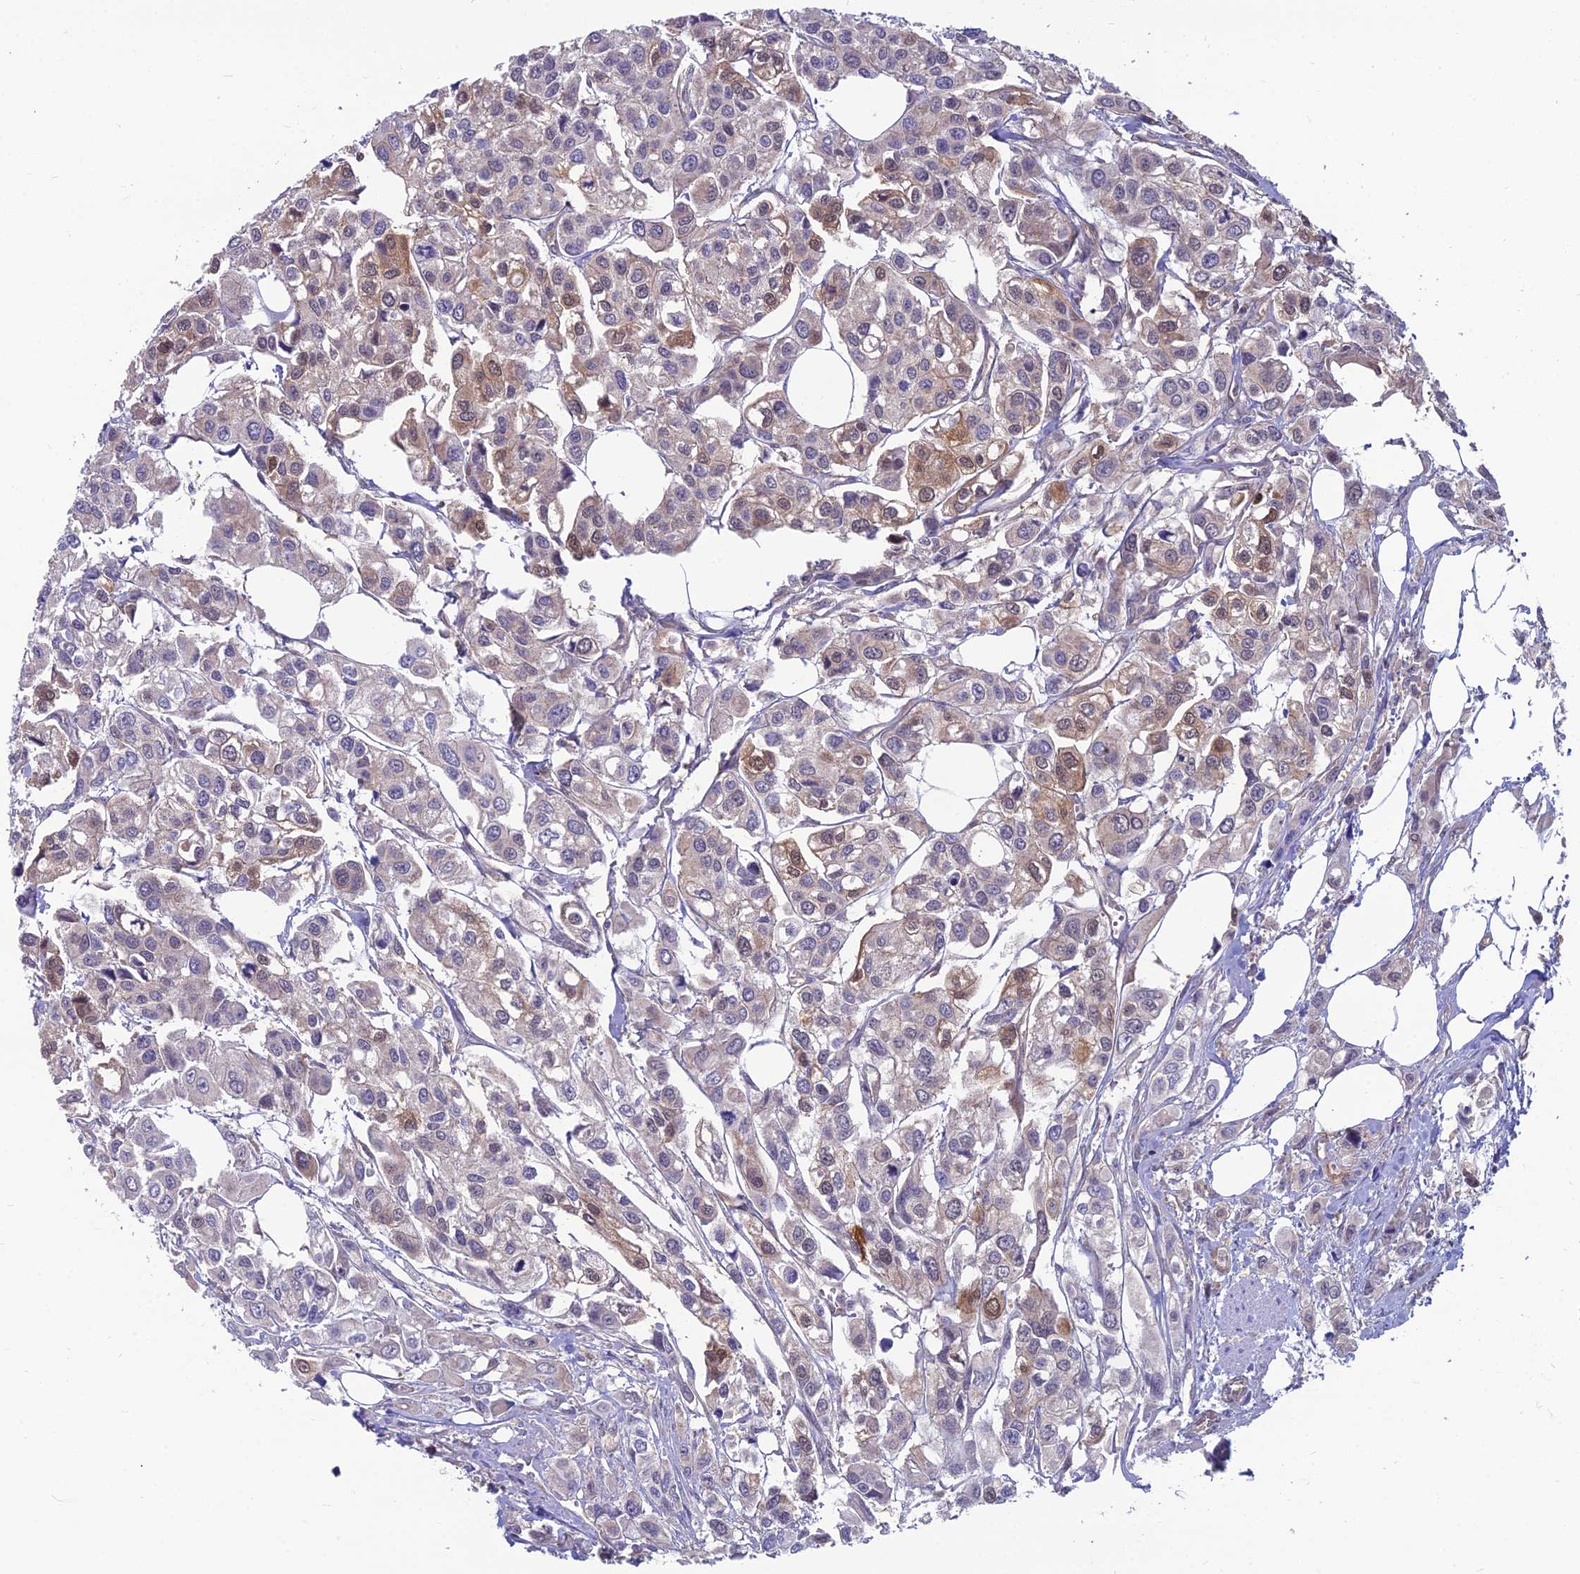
{"staining": {"intensity": "weak", "quantity": "<25%", "location": "cytoplasmic/membranous,nuclear"}, "tissue": "urothelial cancer", "cell_type": "Tumor cells", "image_type": "cancer", "snomed": [{"axis": "morphology", "description": "Urothelial carcinoma, High grade"}, {"axis": "topography", "description": "Urinary bladder"}], "caption": "Immunohistochemical staining of urothelial carcinoma (high-grade) demonstrates no significant positivity in tumor cells.", "gene": "MVD", "patient": {"sex": "male", "age": 67}}